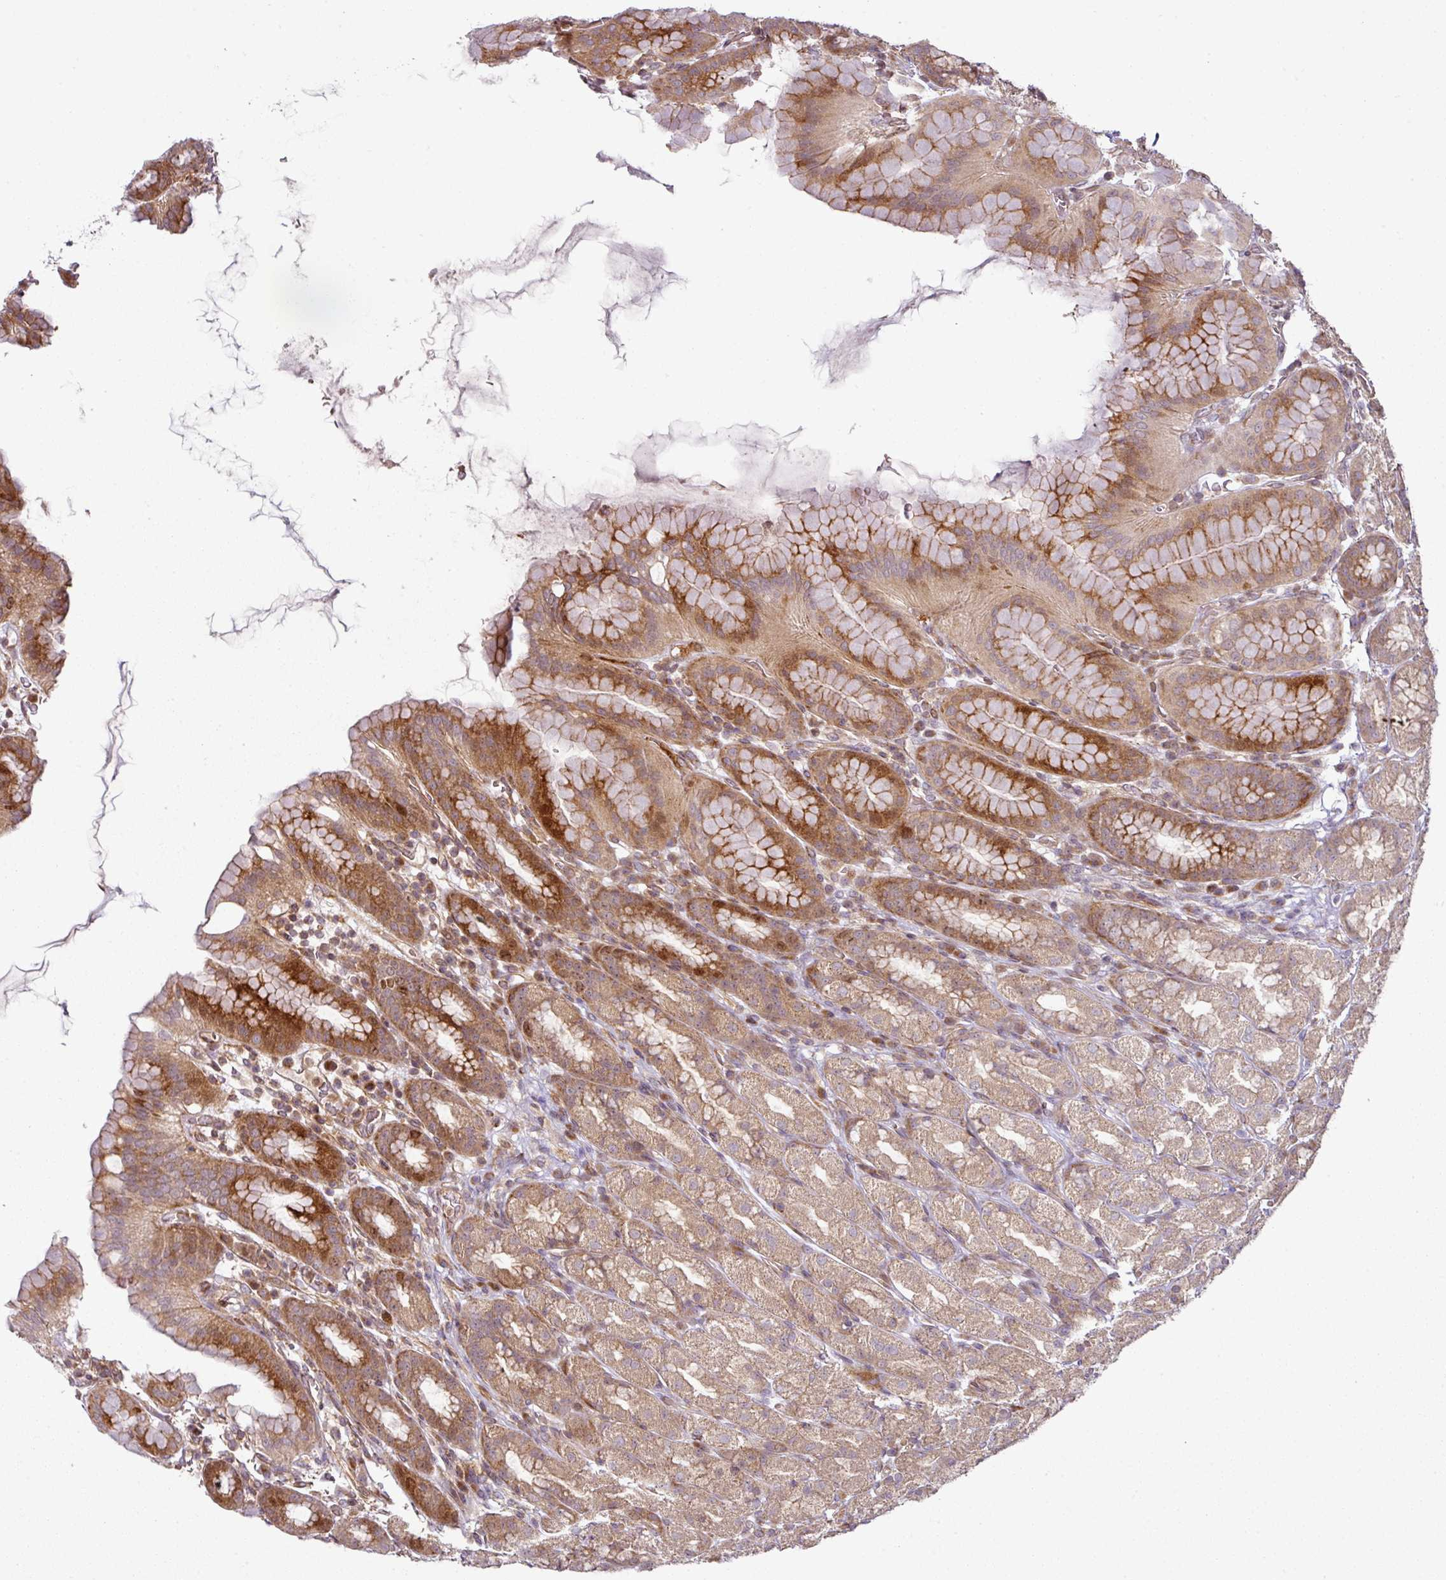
{"staining": {"intensity": "strong", "quantity": "25%-75%", "location": "cytoplasmic/membranous,nuclear"}, "tissue": "stomach", "cell_type": "Glandular cells", "image_type": "normal", "snomed": [{"axis": "morphology", "description": "Normal tissue, NOS"}, {"axis": "topography", "description": "Stomach, upper"}, {"axis": "topography", "description": "Stomach"}], "caption": "Strong cytoplasmic/membranous,nuclear positivity for a protein is appreciated in about 25%-75% of glandular cells of benign stomach using immunohistochemistry (IHC).", "gene": "ATAT1", "patient": {"sex": "male", "age": 68}}